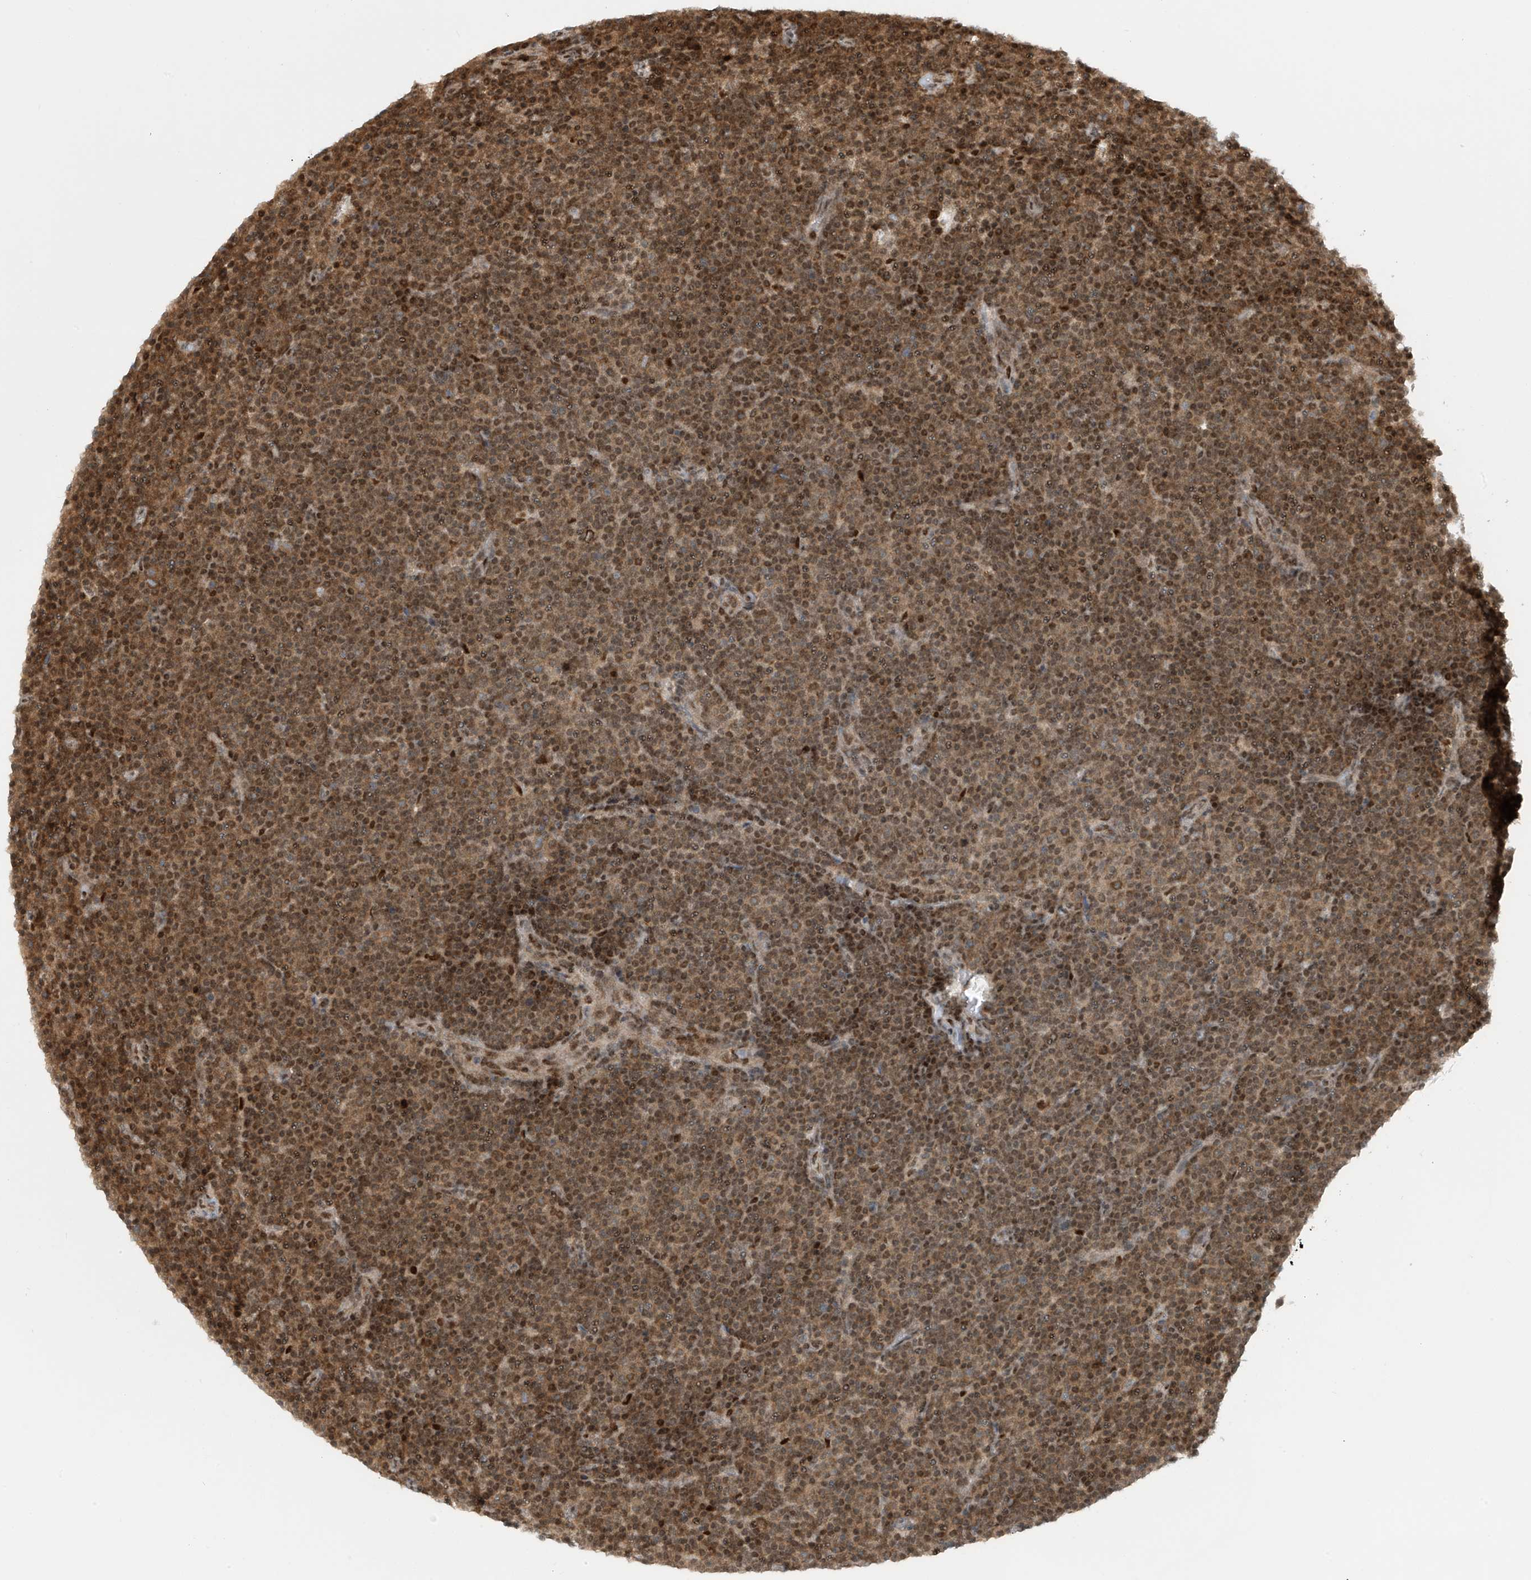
{"staining": {"intensity": "moderate", "quantity": ">75%", "location": "cytoplasmic/membranous,nuclear"}, "tissue": "lymphoma", "cell_type": "Tumor cells", "image_type": "cancer", "snomed": [{"axis": "morphology", "description": "Malignant lymphoma, non-Hodgkin's type, Low grade"}, {"axis": "topography", "description": "Lymph node"}], "caption": "High-magnification brightfield microscopy of lymphoma stained with DAB (3,3'-diaminobenzidine) (brown) and counterstained with hematoxylin (blue). tumor cells exhibit moderate cytoplasmic/membranous and nuclear staining is seen in about>75% of cells.", "gene": "LAGE3", "patient": {"sex": "female", "age": 67}}